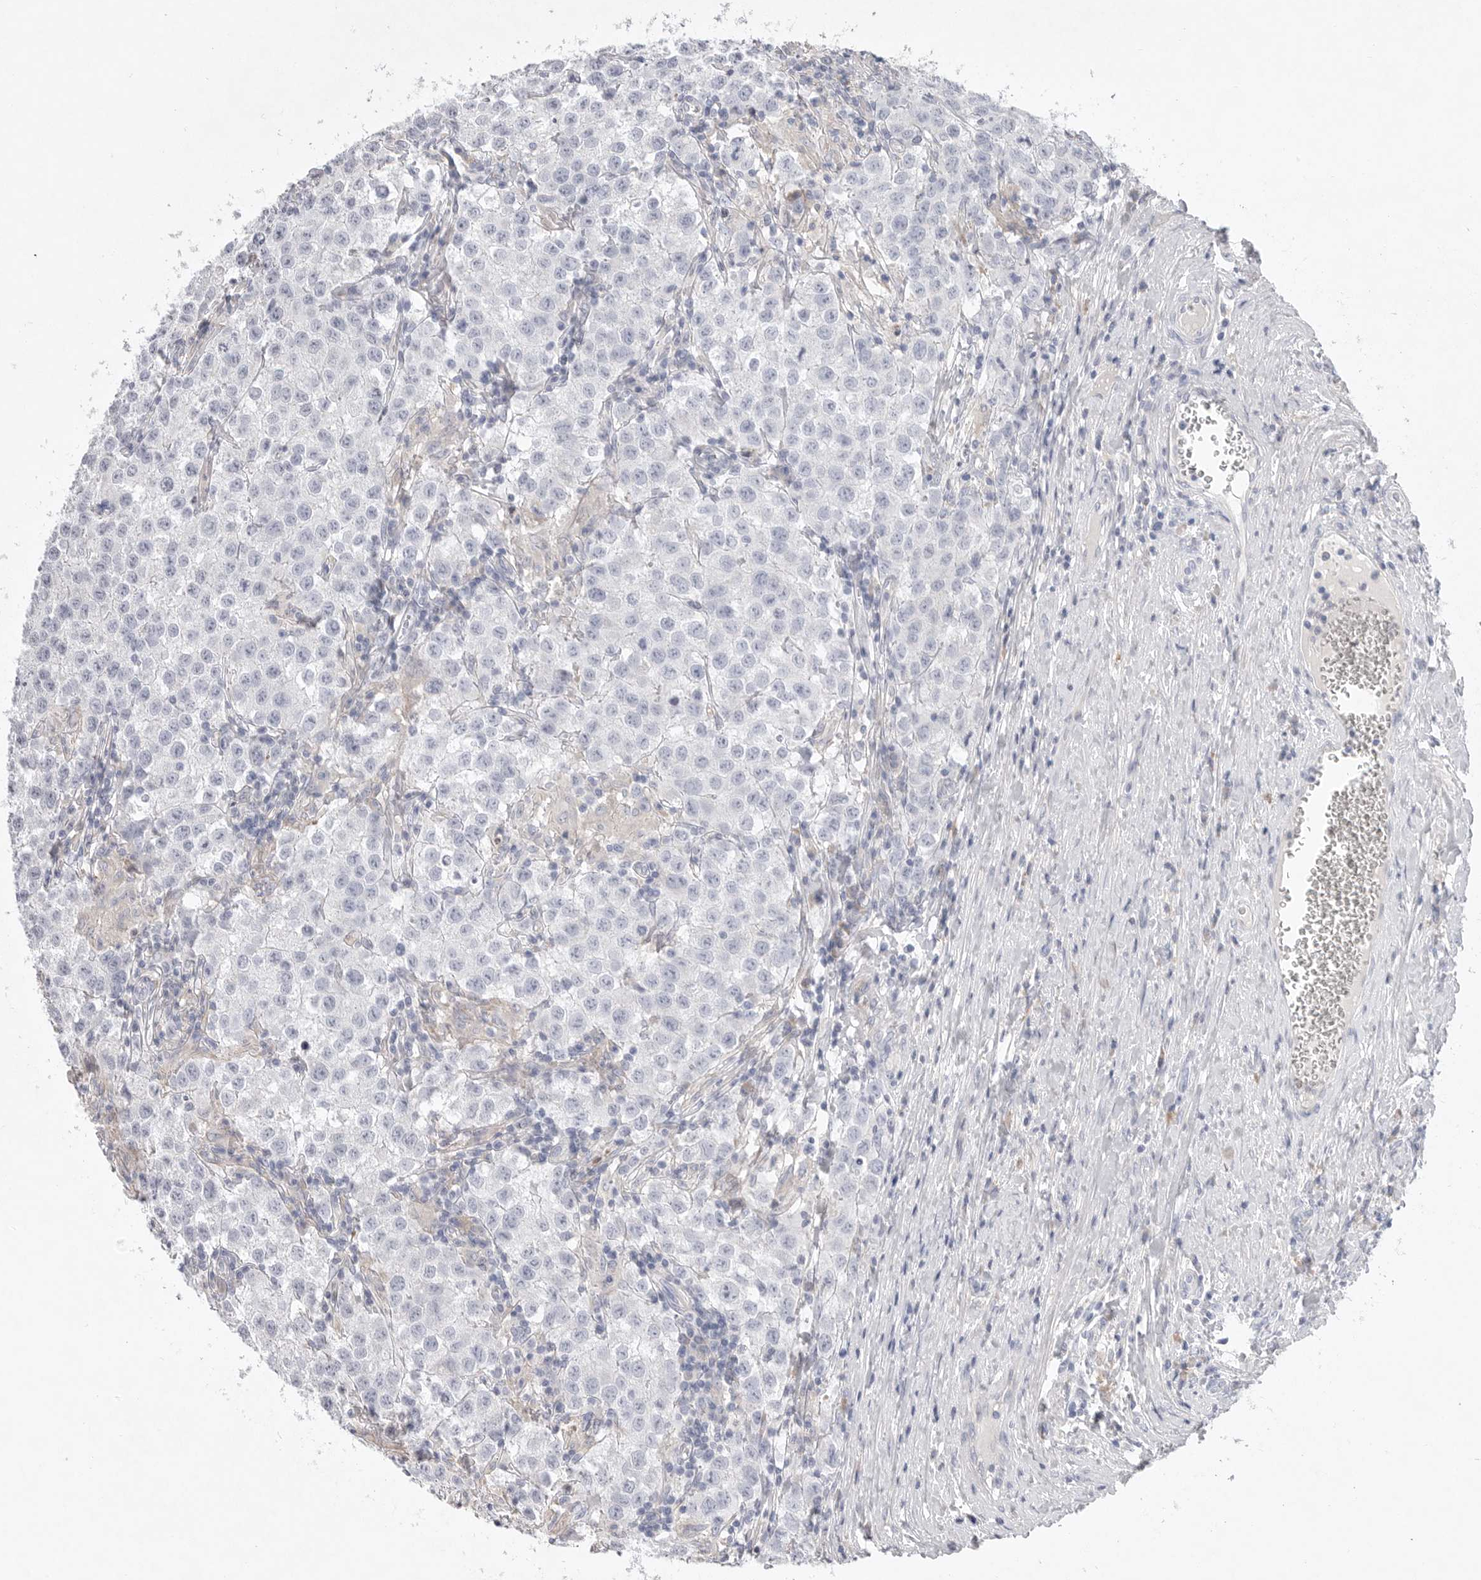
{"staining": {"intensity": "negative", "quantity": "none", "location": "none"}, "tissue": "testis cancer", "cell_type": "Tumor cells", "image_type": "cancer", "snomed": [{"axis": "morphology", "description": "Seminoma, NOS"}, {"axis": "morphology", "description": "Carcinoma, Embryonal, NOS"}, {"axis": "topography", "description": "Testis"}], "caption": "Testis cancer was stained to show a protein in brown. There is no significant positivity in tumor cells. The staining was performed using DAB to visualize the protein expression in brown, while the nuclei were stained in blue with hematoxylin (Magnification: 20x).", "gene": "CAMK2B", "patient": {"sex": "male", "age": 43}}